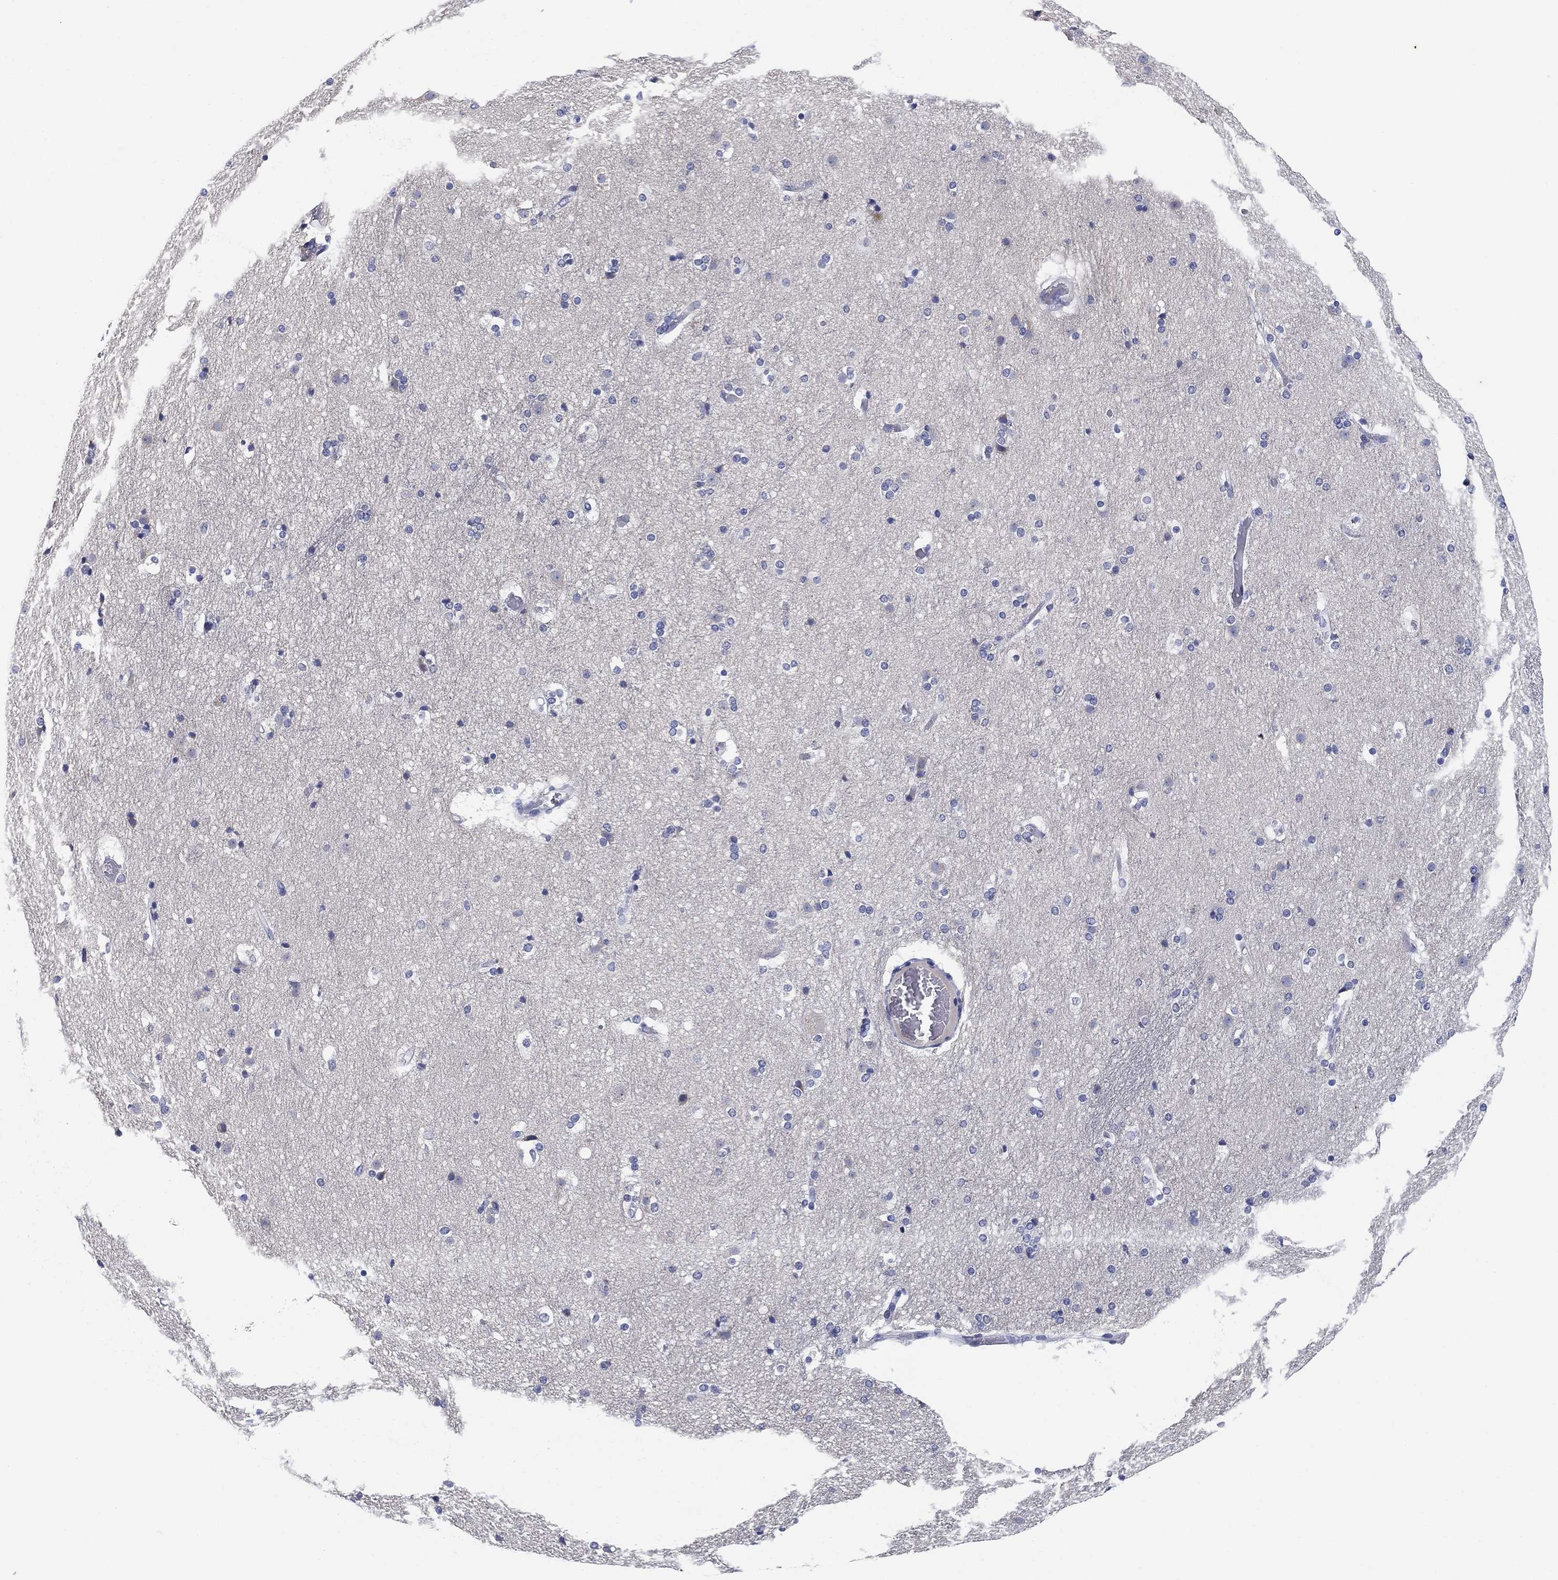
{"staining": {"intensity": "negative", "quantity": "none", "location": "none"}, "tissue": "caudate", "cell_type": "Glial cells", "image_type": "normal", "snomed": [{"axis": "morphology", "description": "Normal tissue, NOS"}, {"axis": "topography", "description": "Lateral ventricle wall"}], "caption": "Glial cells are negative for protein expression in normal human caudate.", "gene": "CLUL1", "patient": {"sex": "female", "age": 71}}